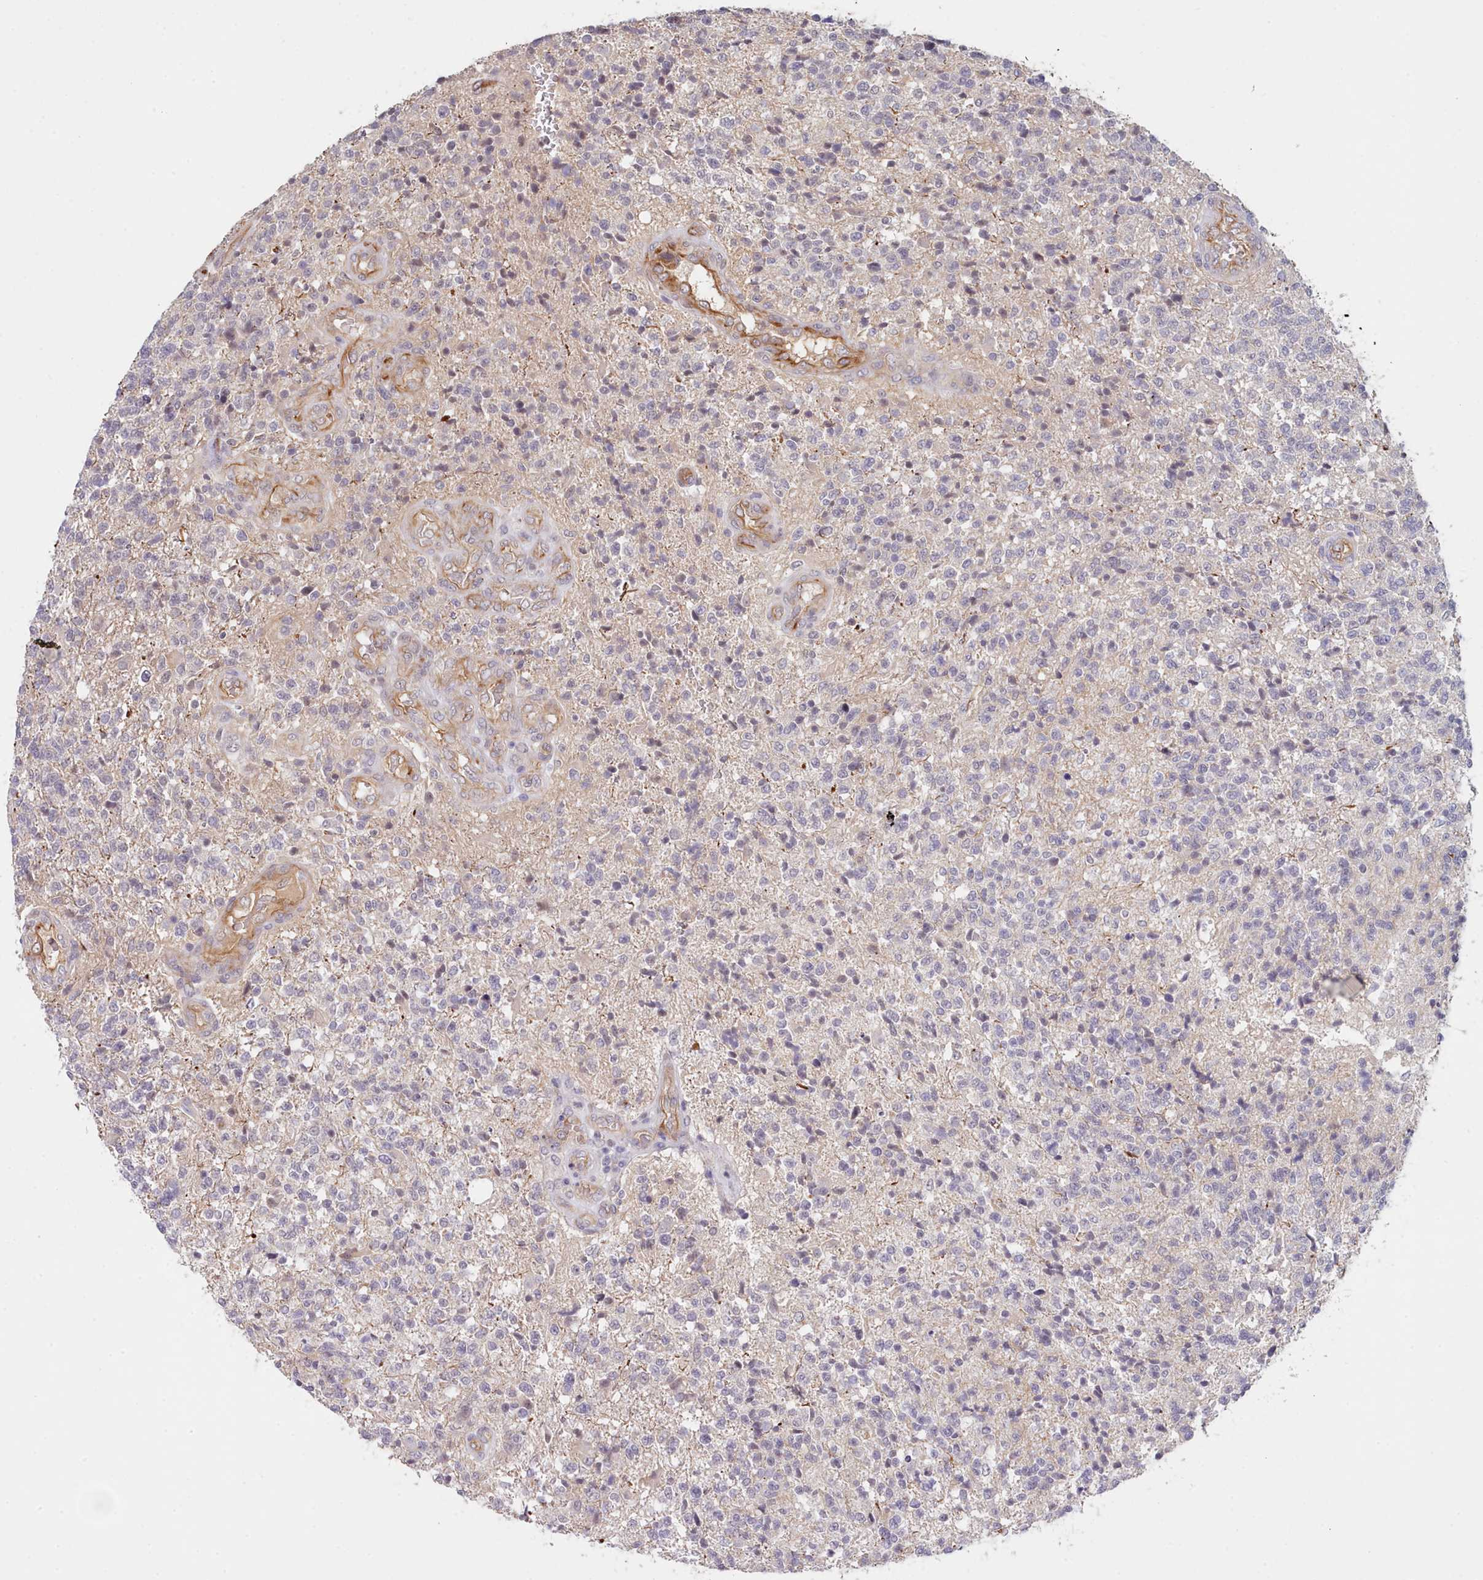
{"staining": {"intensity": "weak", "quantity": "<25%", "location": "cytoplasmic/membranous"}, "tissue": "glioma", "cell_type": "Tumor cells", "image_type": "cancer", "snomed": [{"axis": "morphology", "description": "Glioma, malignant, High grade"}, {"axis": "topography", "description": "Brain"}], "caption": "A histopathology image of human malignant glioma (high-grade) is negative for staining in tumor cells.", "gene": "ZC3H13", "patient": {"sex": "male", "age": 56}}